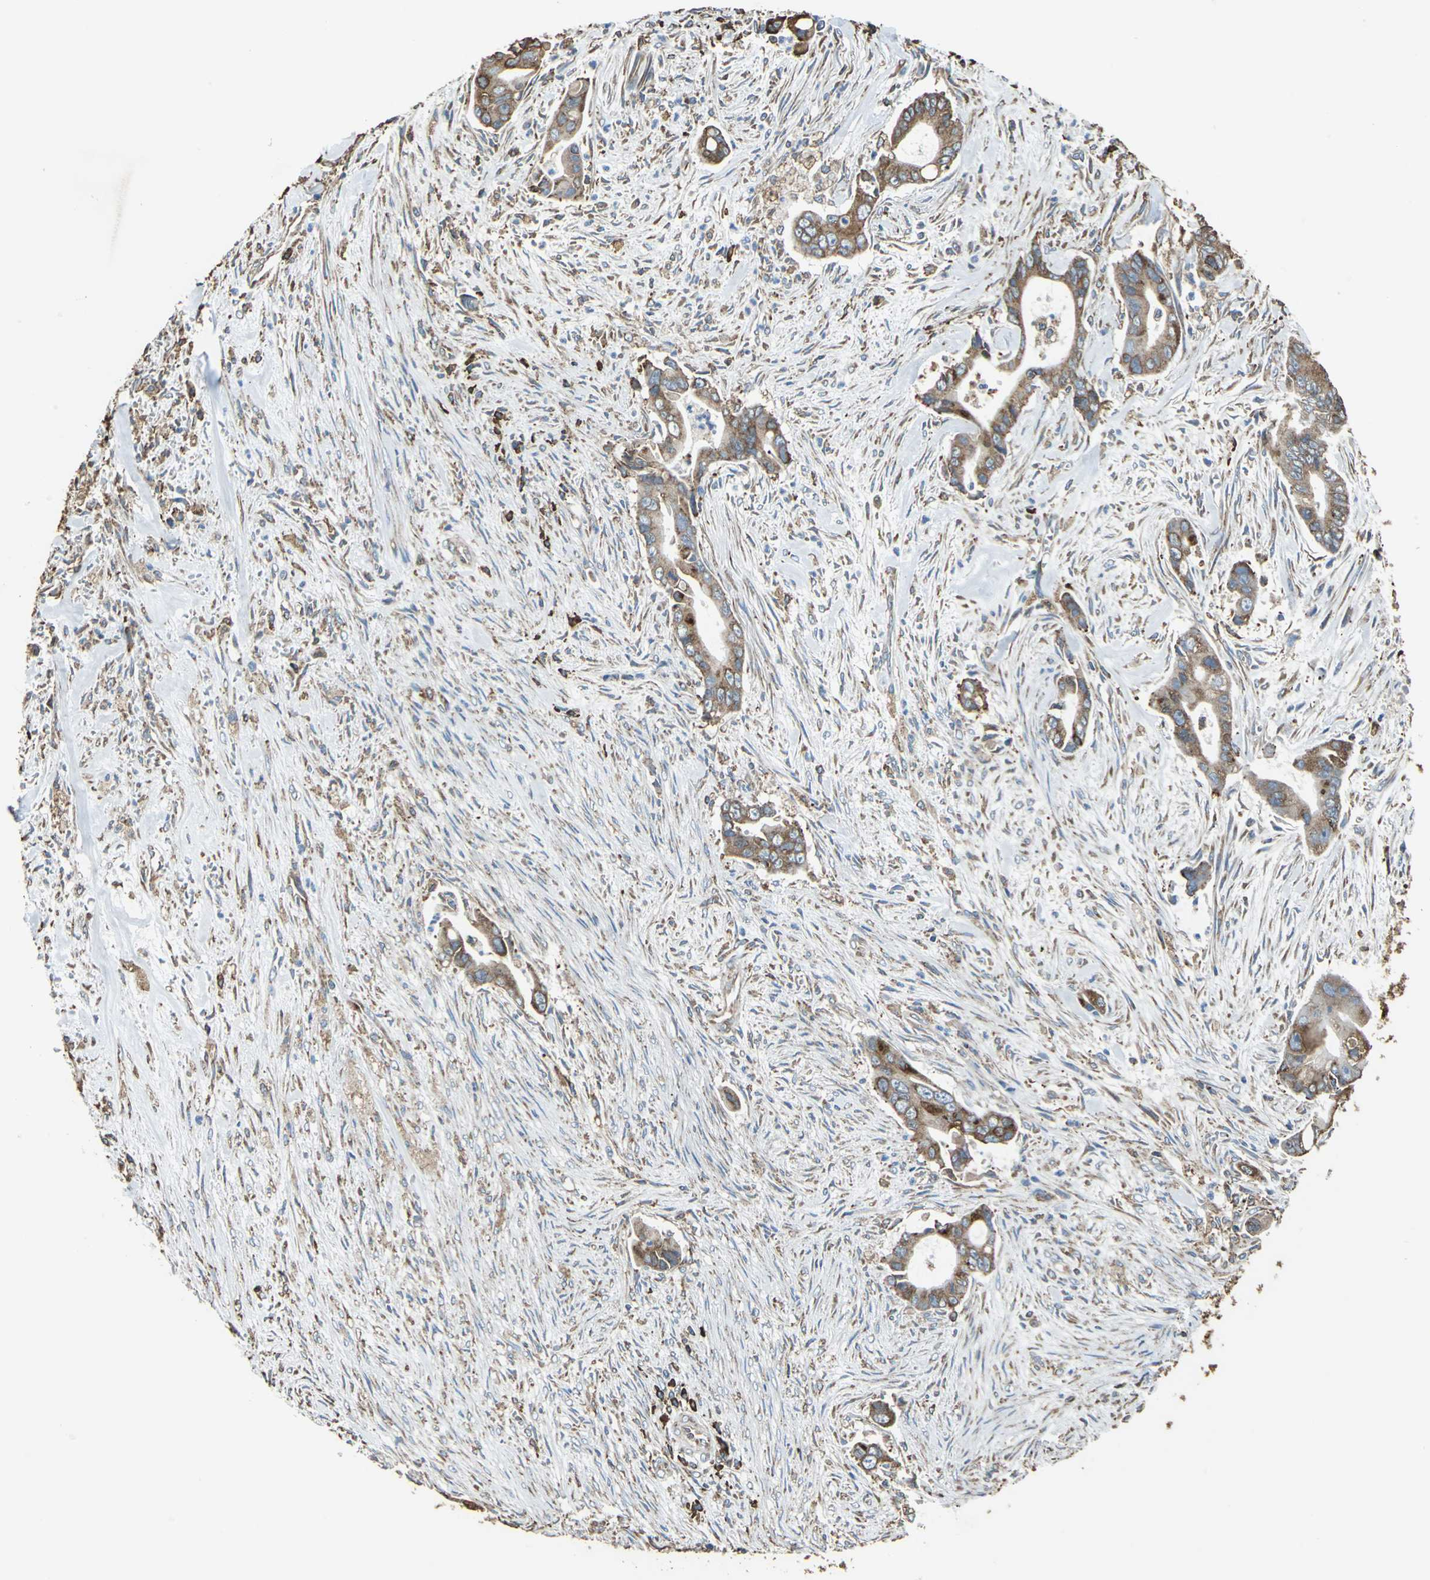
{"staining": {"intensity": "strong", "quantity": ">75%", "location": "cytoplasmic/membranous"}, "tissue": "liver cancer", "cell_type": "Tumor cells", "image_type": "cancer", "snomed": [{"axis": "morphology", "description": "Cholangiocarcinoma"}, {"axis": "topography", "description": "Liver"}], "caption": "This is a micrograph of immunohistochemistry staining of liver cancer (cholangiocarcinoma), which shows strong positivity in the cytoplasmic/membranous of tumor cells.", "gene": "GPANK1", "patient": {"sex": "female", "age": 55}}